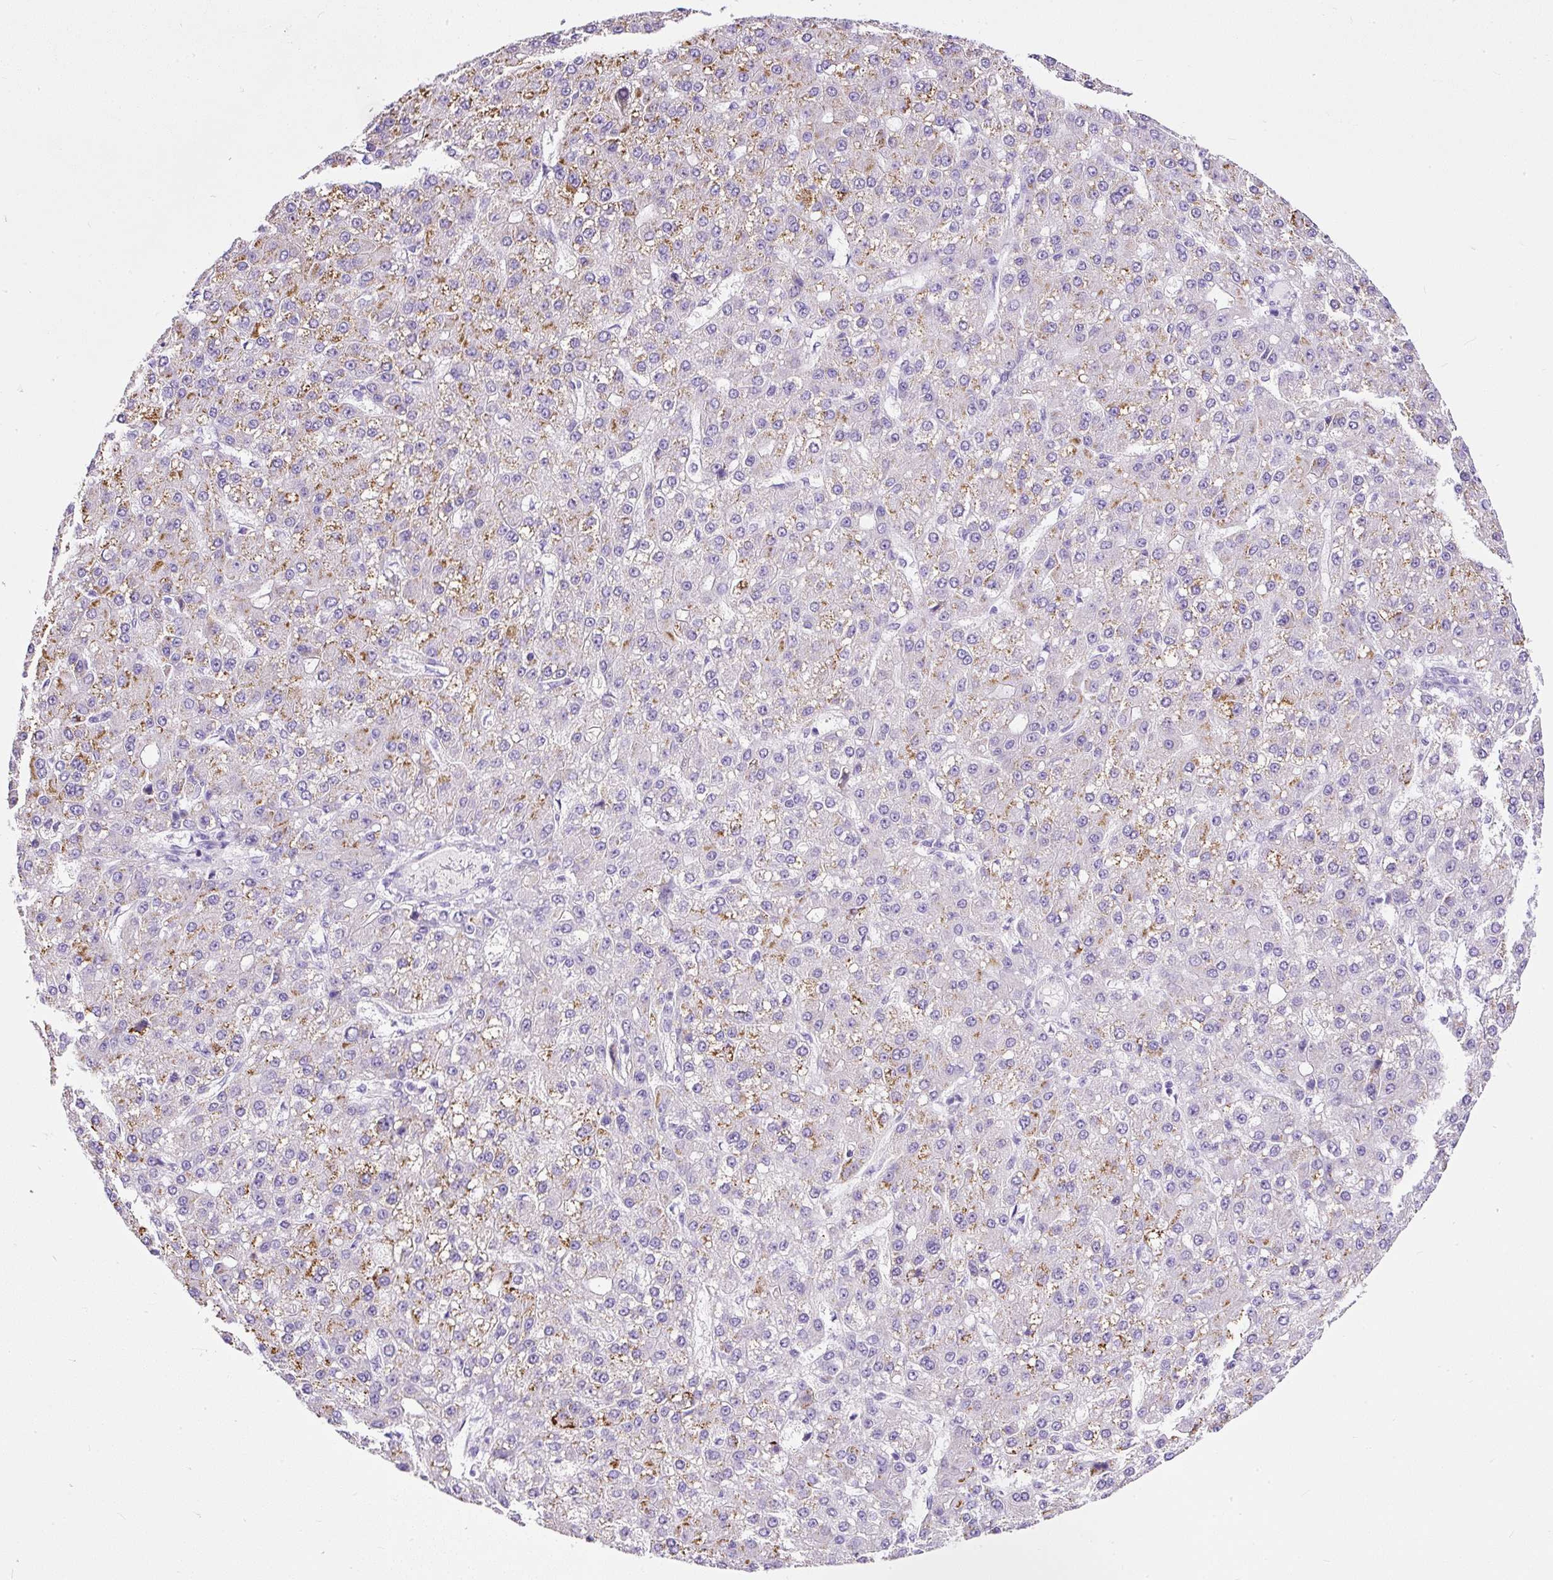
{"staining": {"intensity": "moderate", "quantity": "25%-75%", "location": "cytoplasmic/membranous"}, "tissue": "liver cancer", "cell_type": "Tumor cells", "image_type": "cancer", "snomed": [{"axis": "morphology", "description": "Carcinoma, Hepatocellular, NOS"}, {"axis": "topography", "description": "Liver"}], "caption": "Immunohistochemistry (IHC) image of liver cancer (hepatocellular carcinoma) stained for a protein (brown), which shows medium levels of moderate cytoplasmic/membranous expression in approximately 25%-75% of tumor cells.", "gene": "STOX2", "patient": {"sex": "male", "age": 67}}